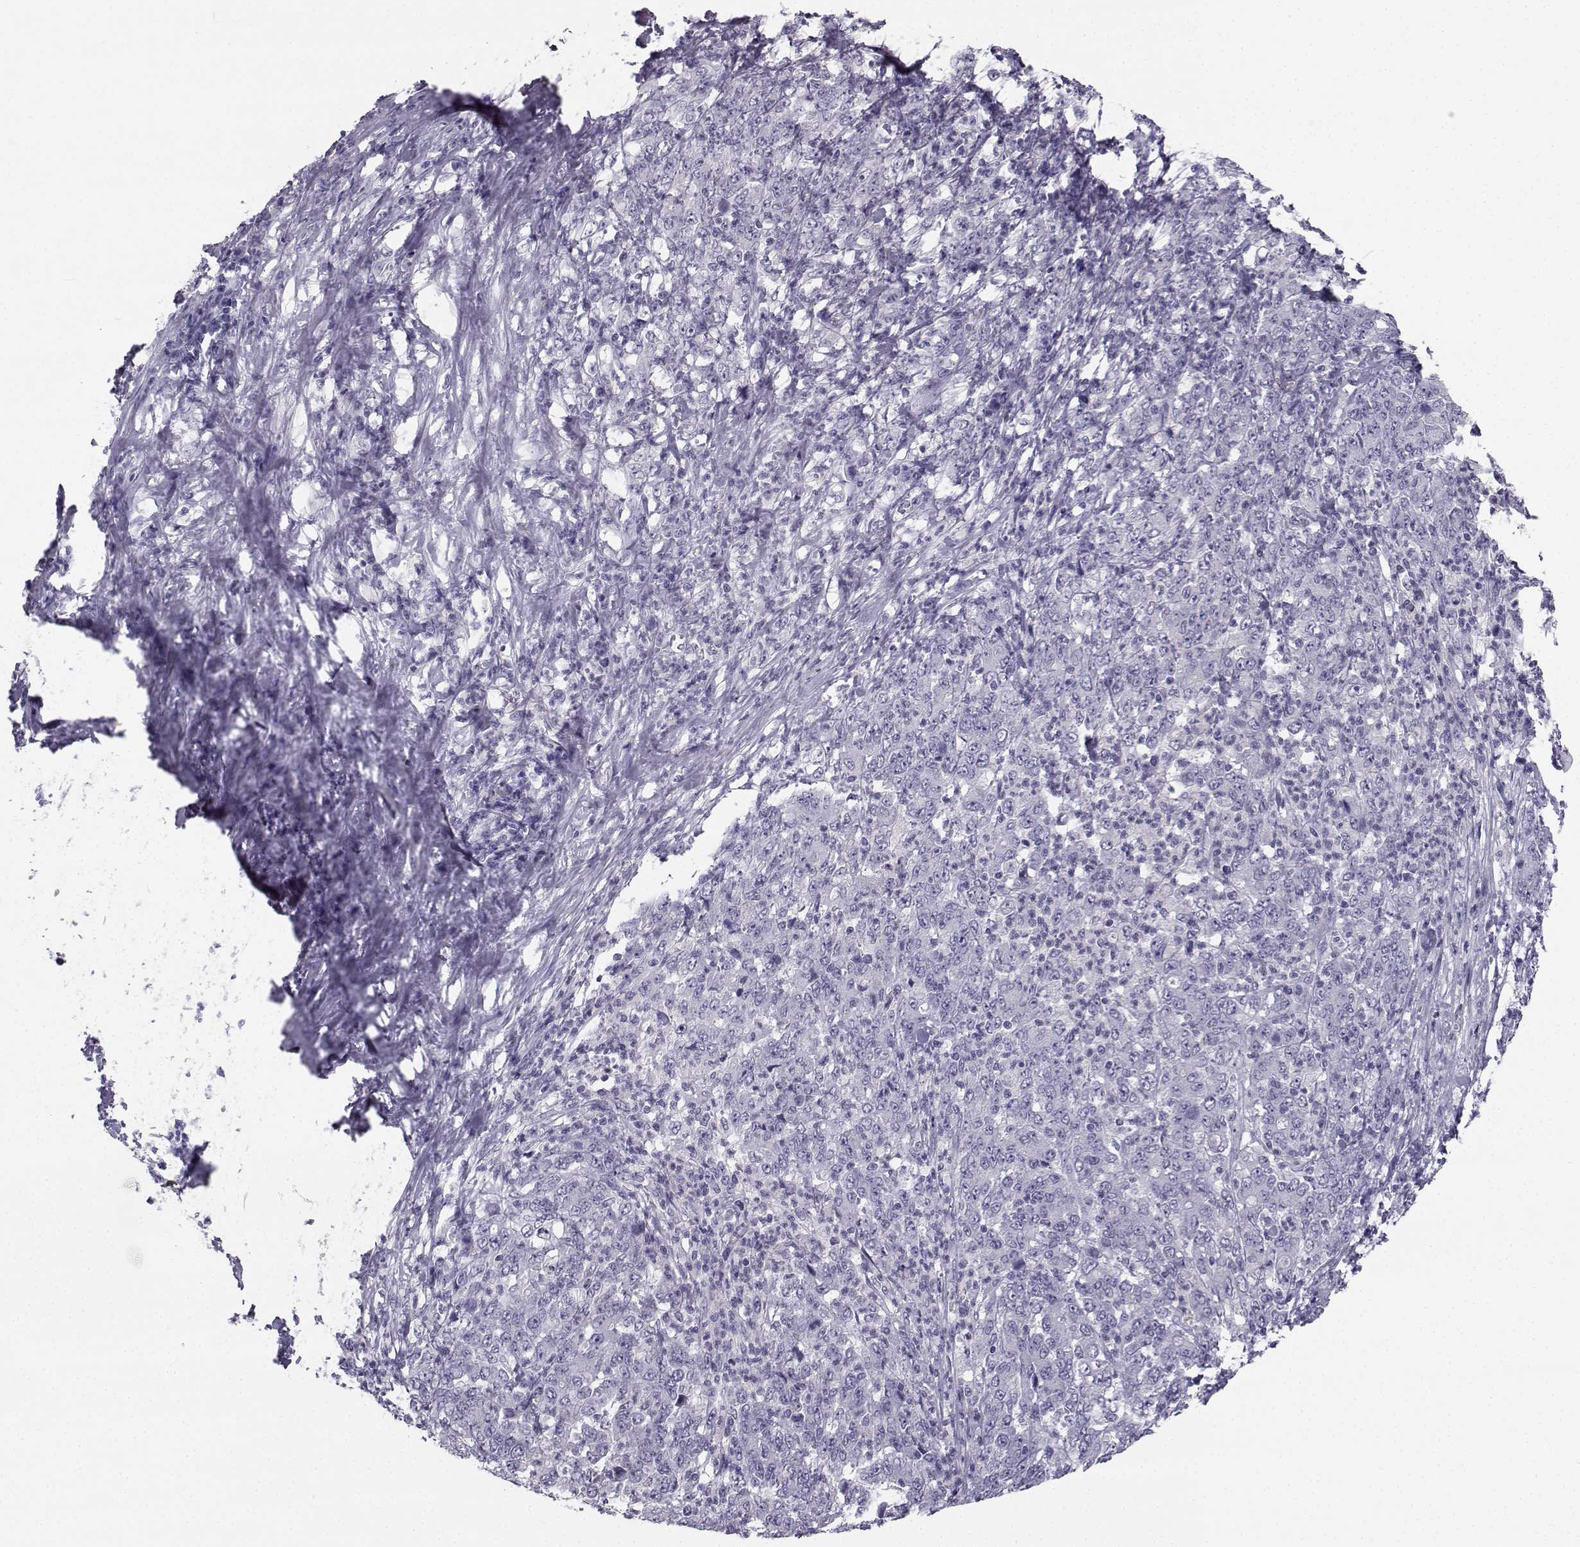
{"staining": {"intensity": "negative", "quantity": "none", "location": "none"}, "tissue": "stomach cancer", "cell_type": "Tumor cells", "image_type": "cancer", "snomed": [{"axis": "morphology", "description": "Adenocarcinoma, NOS"}, {"axis": "topography", "description": "Stomach, lower"}], "caption": "Immunohistochemistry histopathology image of neoplastic tissue: adenocarcinoma (stomach) stained with DAB shows no significant protein expression in tumor cells.", "gene": "SYCE1", "patient": {"sex": "female", "age": 71}}